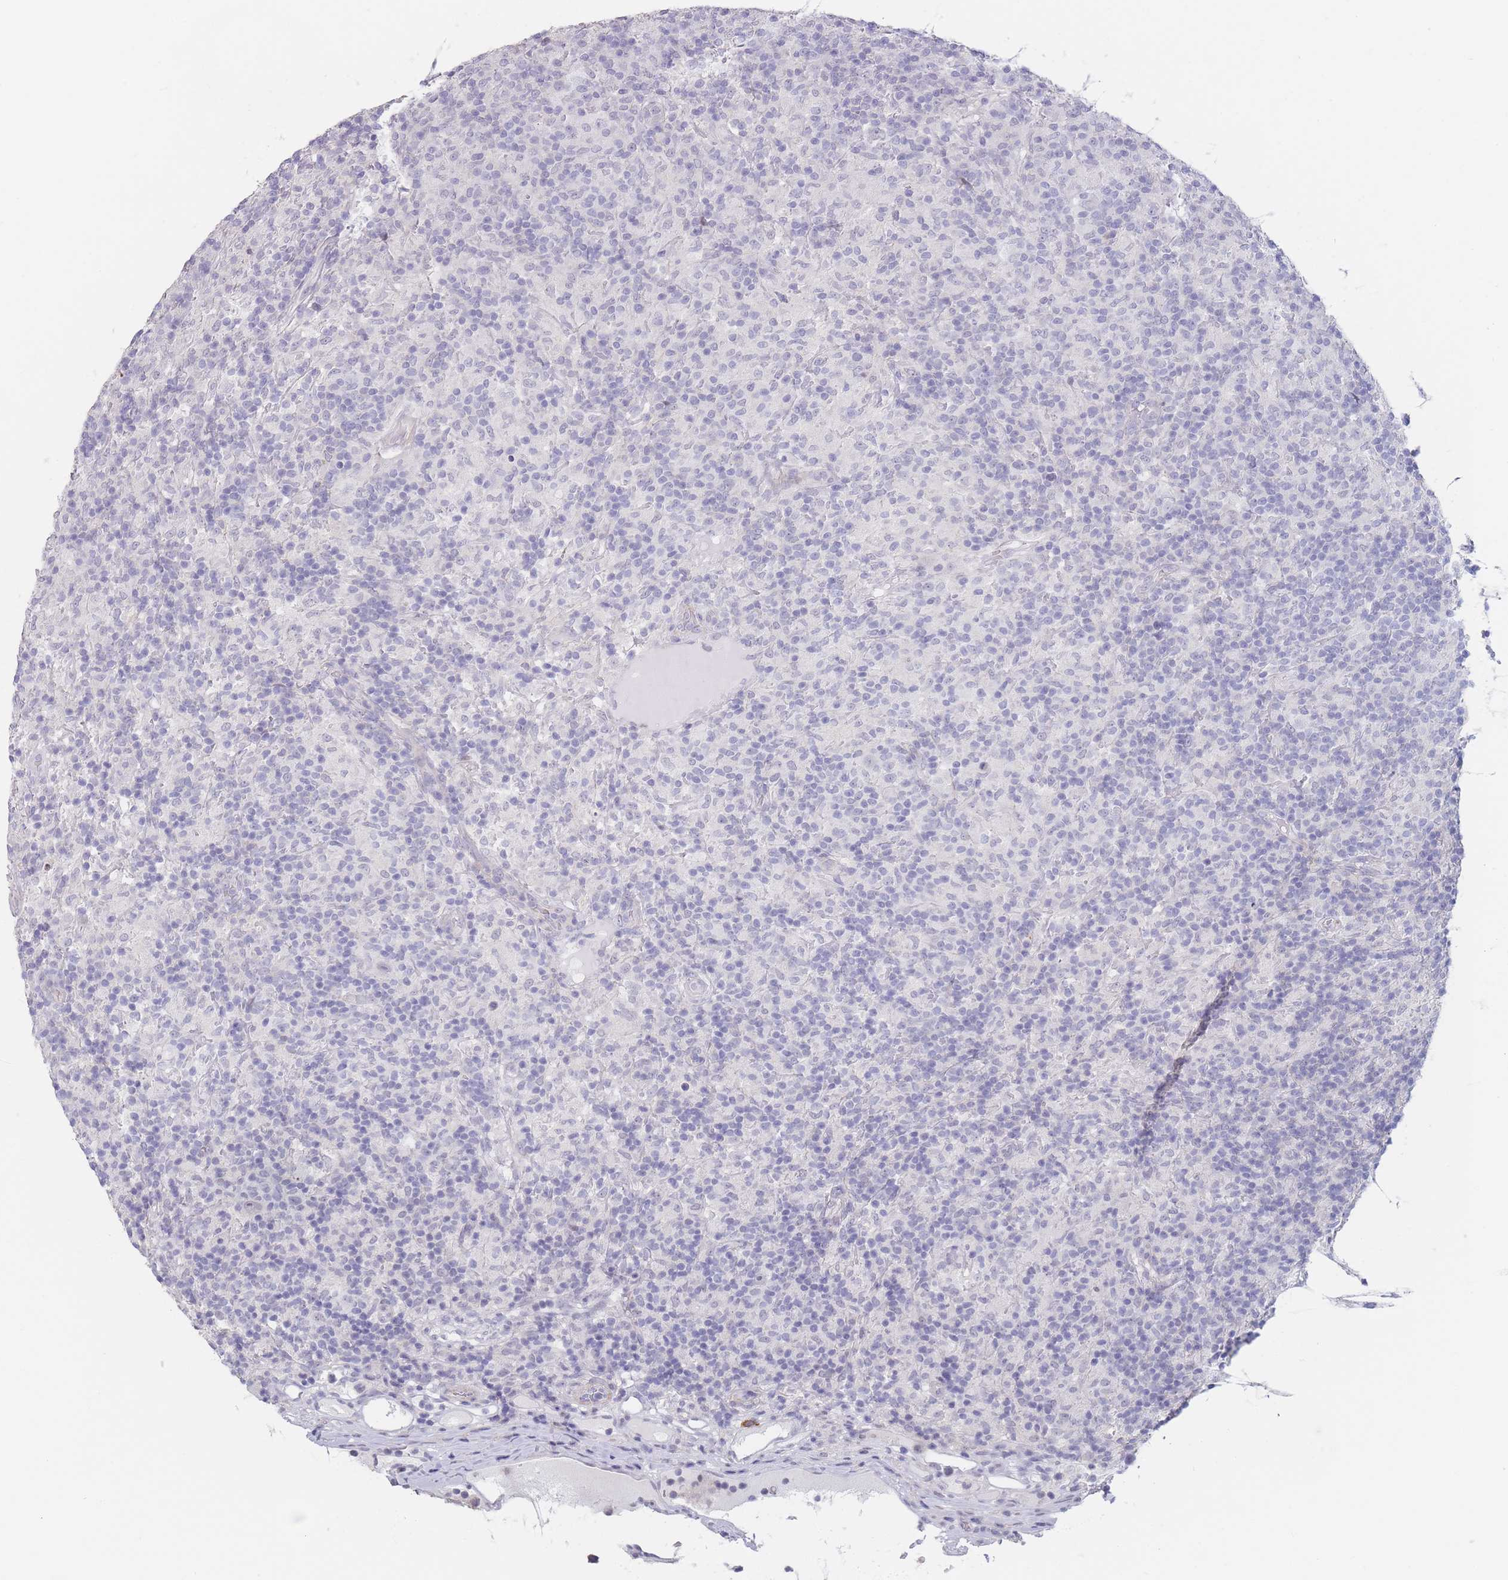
{"staining": {"intensity": "negative", "quantity": "none", "location": "none"}, "tissue": "lymphoma", "cell_type": "Tumor cells", "image_type": "cancer", "snomed": [{"axis": "morphology", "description": "Hodgkin's disease, NOS"}, {"axis": "topography", "description": "Lymph node"}], "caption": "This image is of Hodgkin's disease stained with immunohistochemistry (IHC) to label a protein in brown with the nuclei are counter-stained blue. There is no expression in tumor cells.", "gene": "ASAP3", "patient": {"sex": "male", "age": 70}}